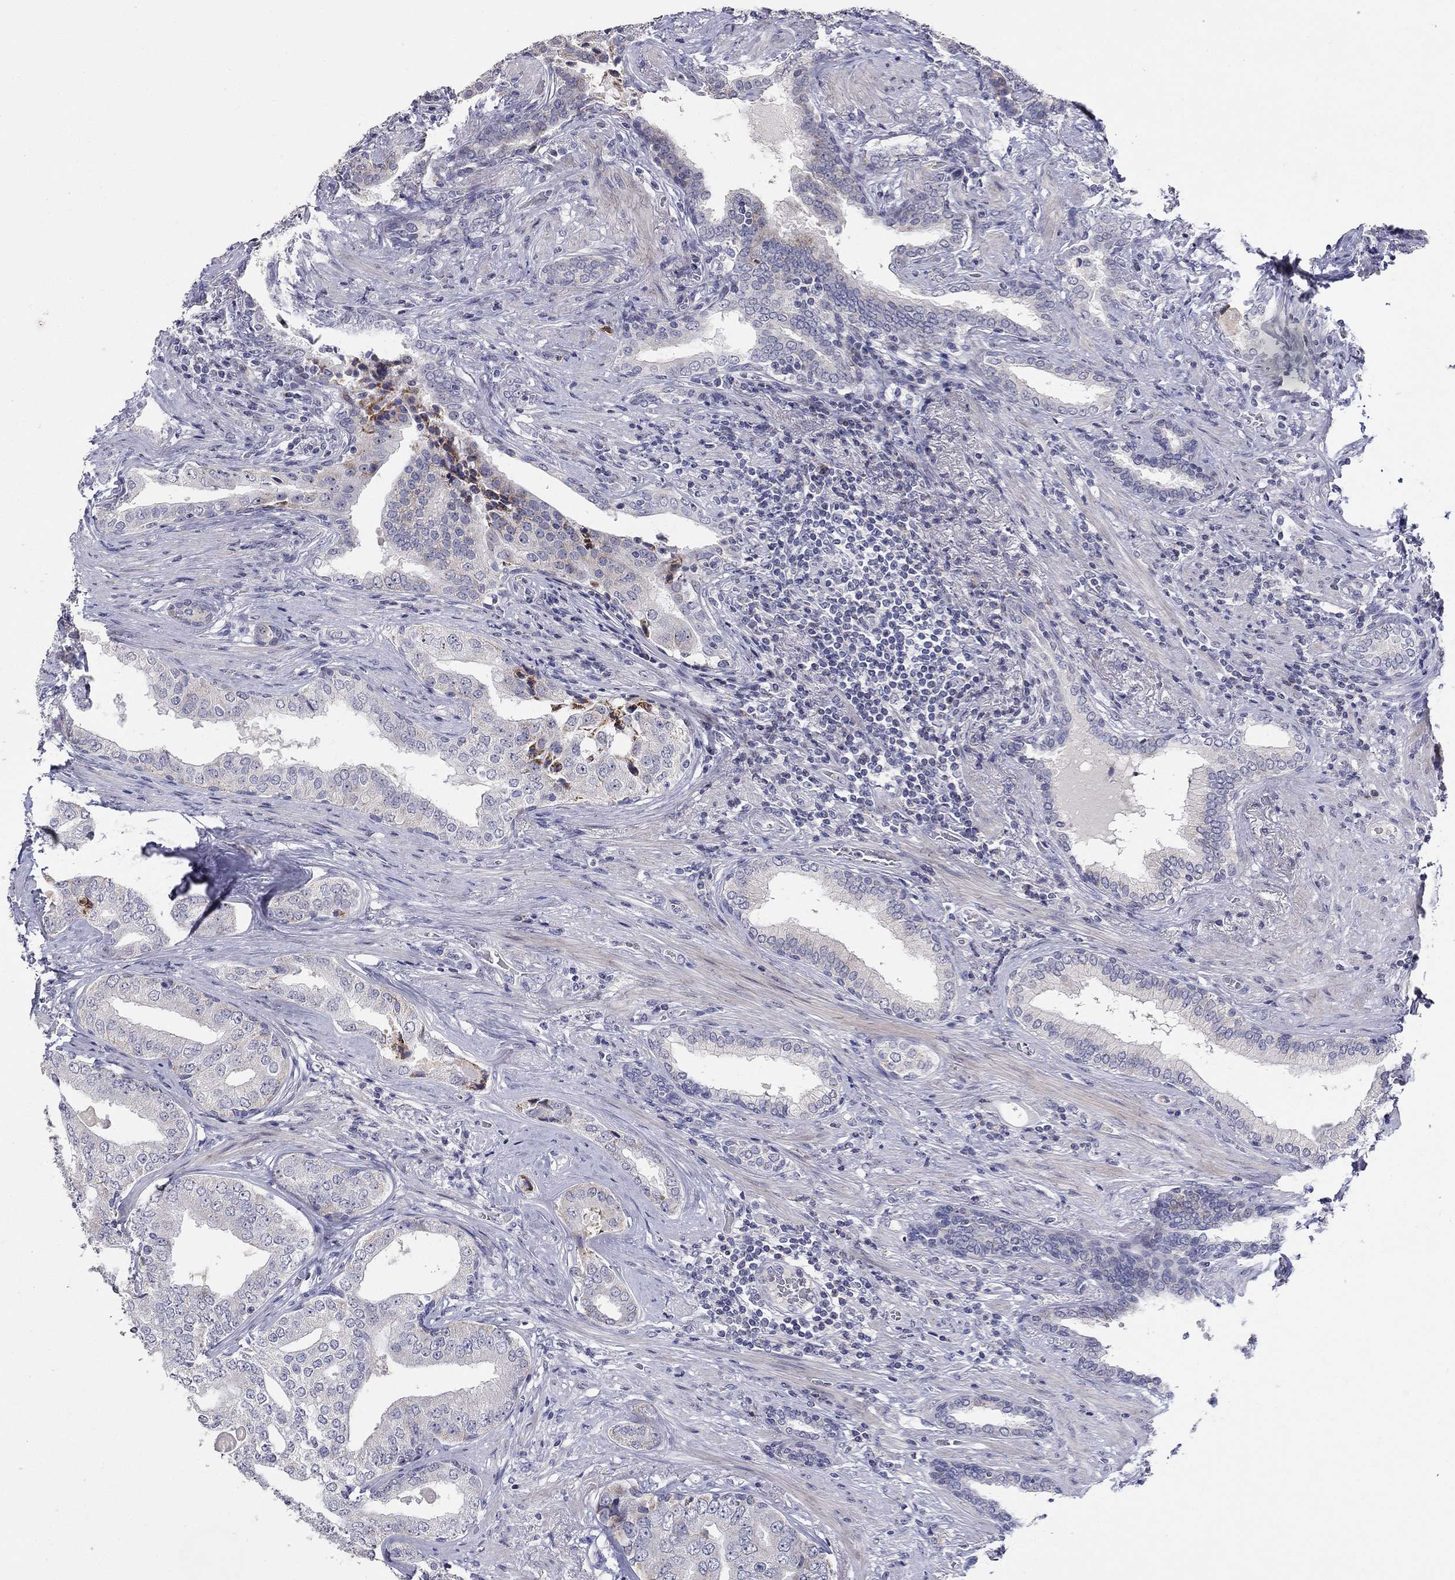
{"staining": {"intensity": "strong", "quantity": "<25%", "location": "cytoplasmic/membranous"}, "tissue": "prostate cancer", "cell_type": "Tumor cells", "image_type": "cancer", "snomed": [{"axis": "morphology", "description": "Adenocarcinoma, Low grade"}, {"axis": "topography", "description": "Prostate and seminal vesicle, NOS"}], "caption": "Strong cytoplasmic/membranous staining is appreciated in approximately <25% of tumor cells in low-grade adenocarcinoma (prostate).", "gene": "HMX2", "patient": {"sex": "male", "age": 61}}